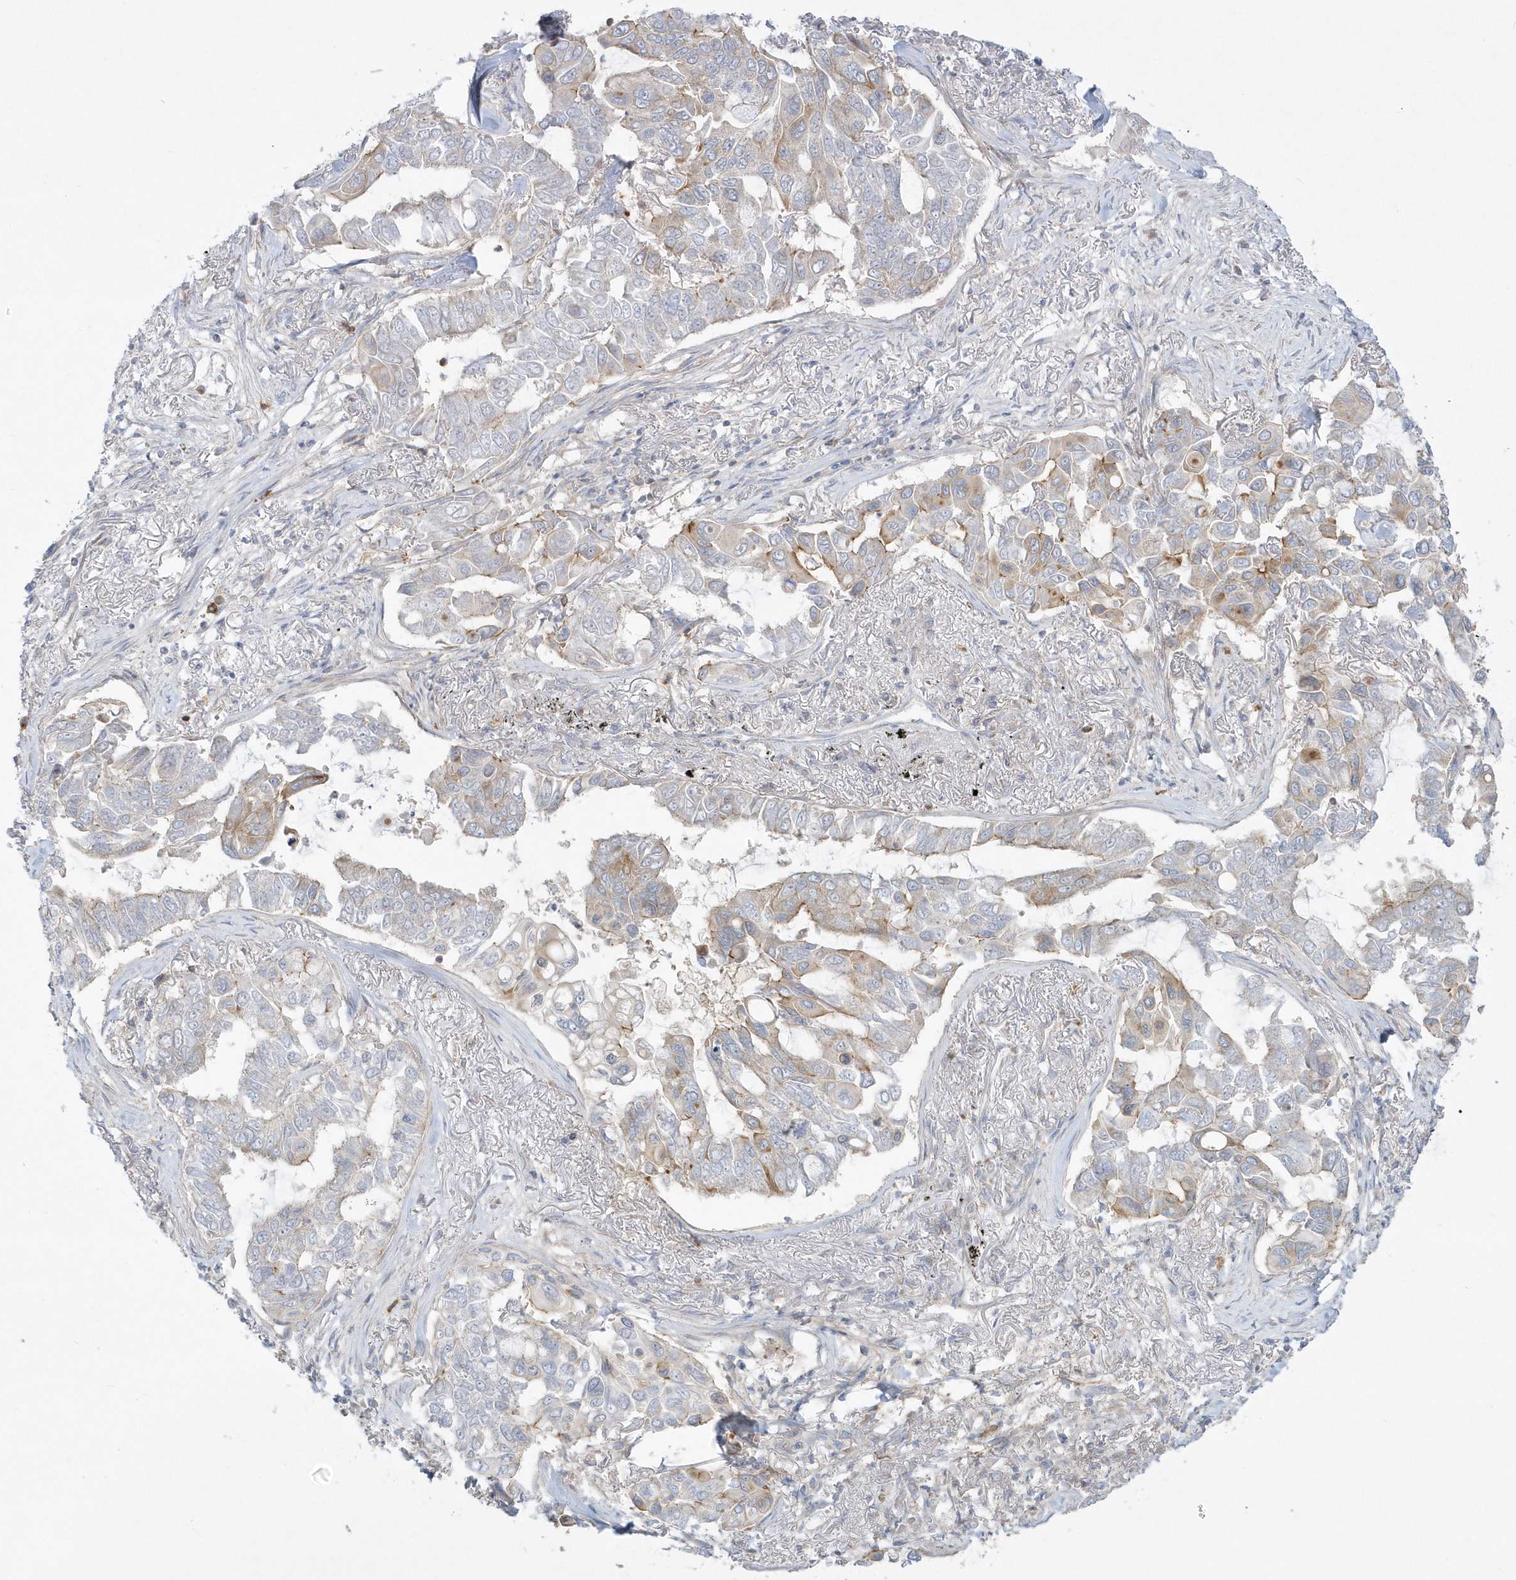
{"staining": {"intensity": "moderate", "quantity": "<25%", "location": "cytoplasmic/membranous"}, "tissue": "lung cancer", "cell_type": "Tumor cells", "image_type": "cancer", "snomed": [{"axis": "morphology", "description": "Adenocarcinoma, NOS"}, {"axis": "topography", "description": "Lung"}], "caption": "Lung cancer stained with a brown dye shows moderate cytoplasmic/membranous positive staining in approximately <25% of tumor cells.", "gene": "DNAJC18", "patient": {"sex": "male", "age": 64}}